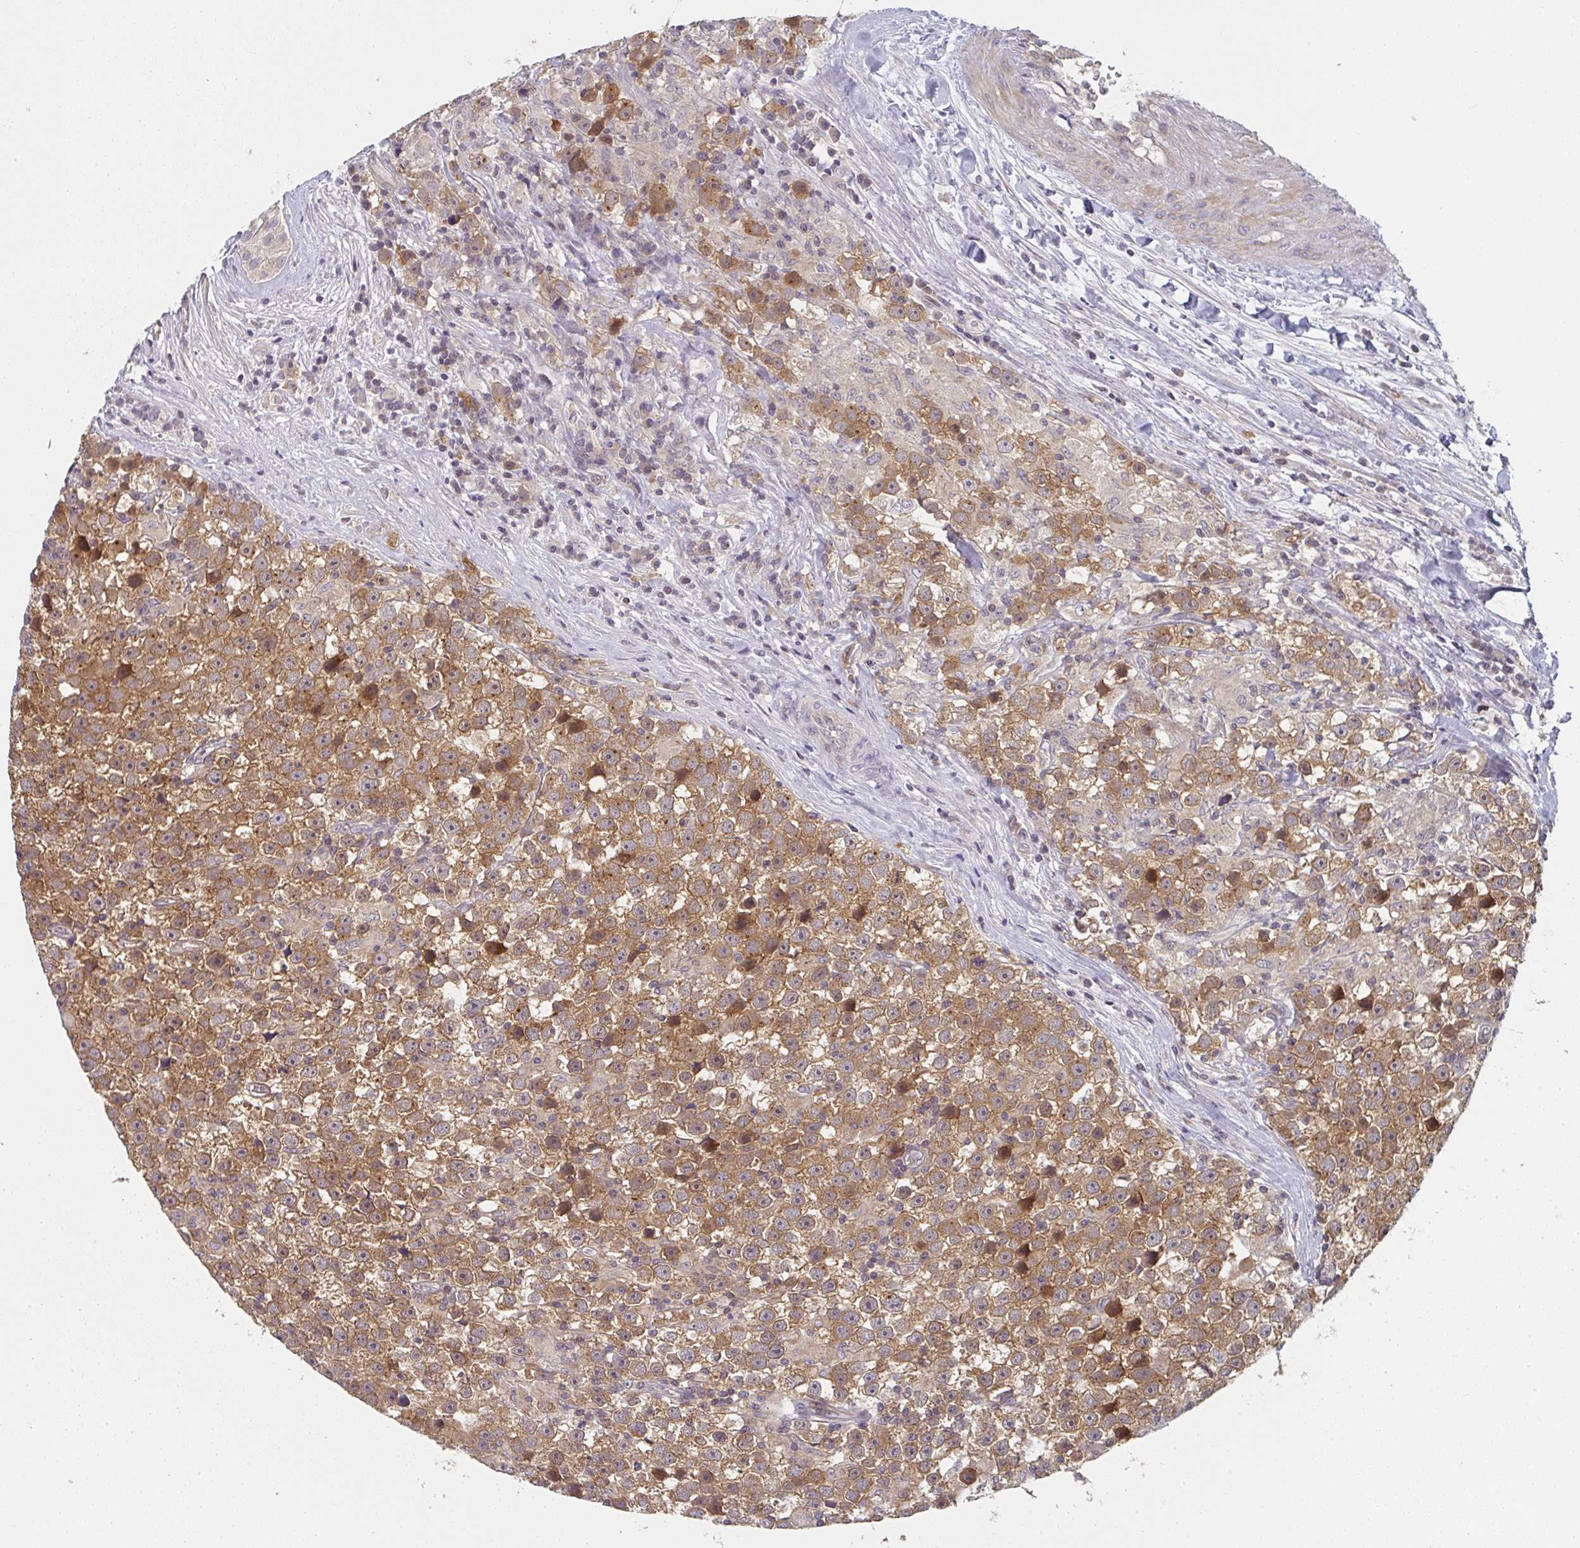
{"staining": {"intensity": "moderate", "quantity": ">75%", "location": "cytoplasmic/membranous"}, "tissue": "testis cancer", "cell_type": "Tumor cells", "image_type": "cancer", "snomed": [{"axis": "morphology", "description": "Seminoma, NOS"}, {"axis": "topography", "description": "Testis"}], "caption": "IHC image of testis cancer (seminoma) stained for a protein (brown), which shows medium levels of moderate cytoplasmic/membranous expression in approximately >75% of tumor cells.", "gene": "RANGRF", "patient": {"sex": "male", "age": 31}}